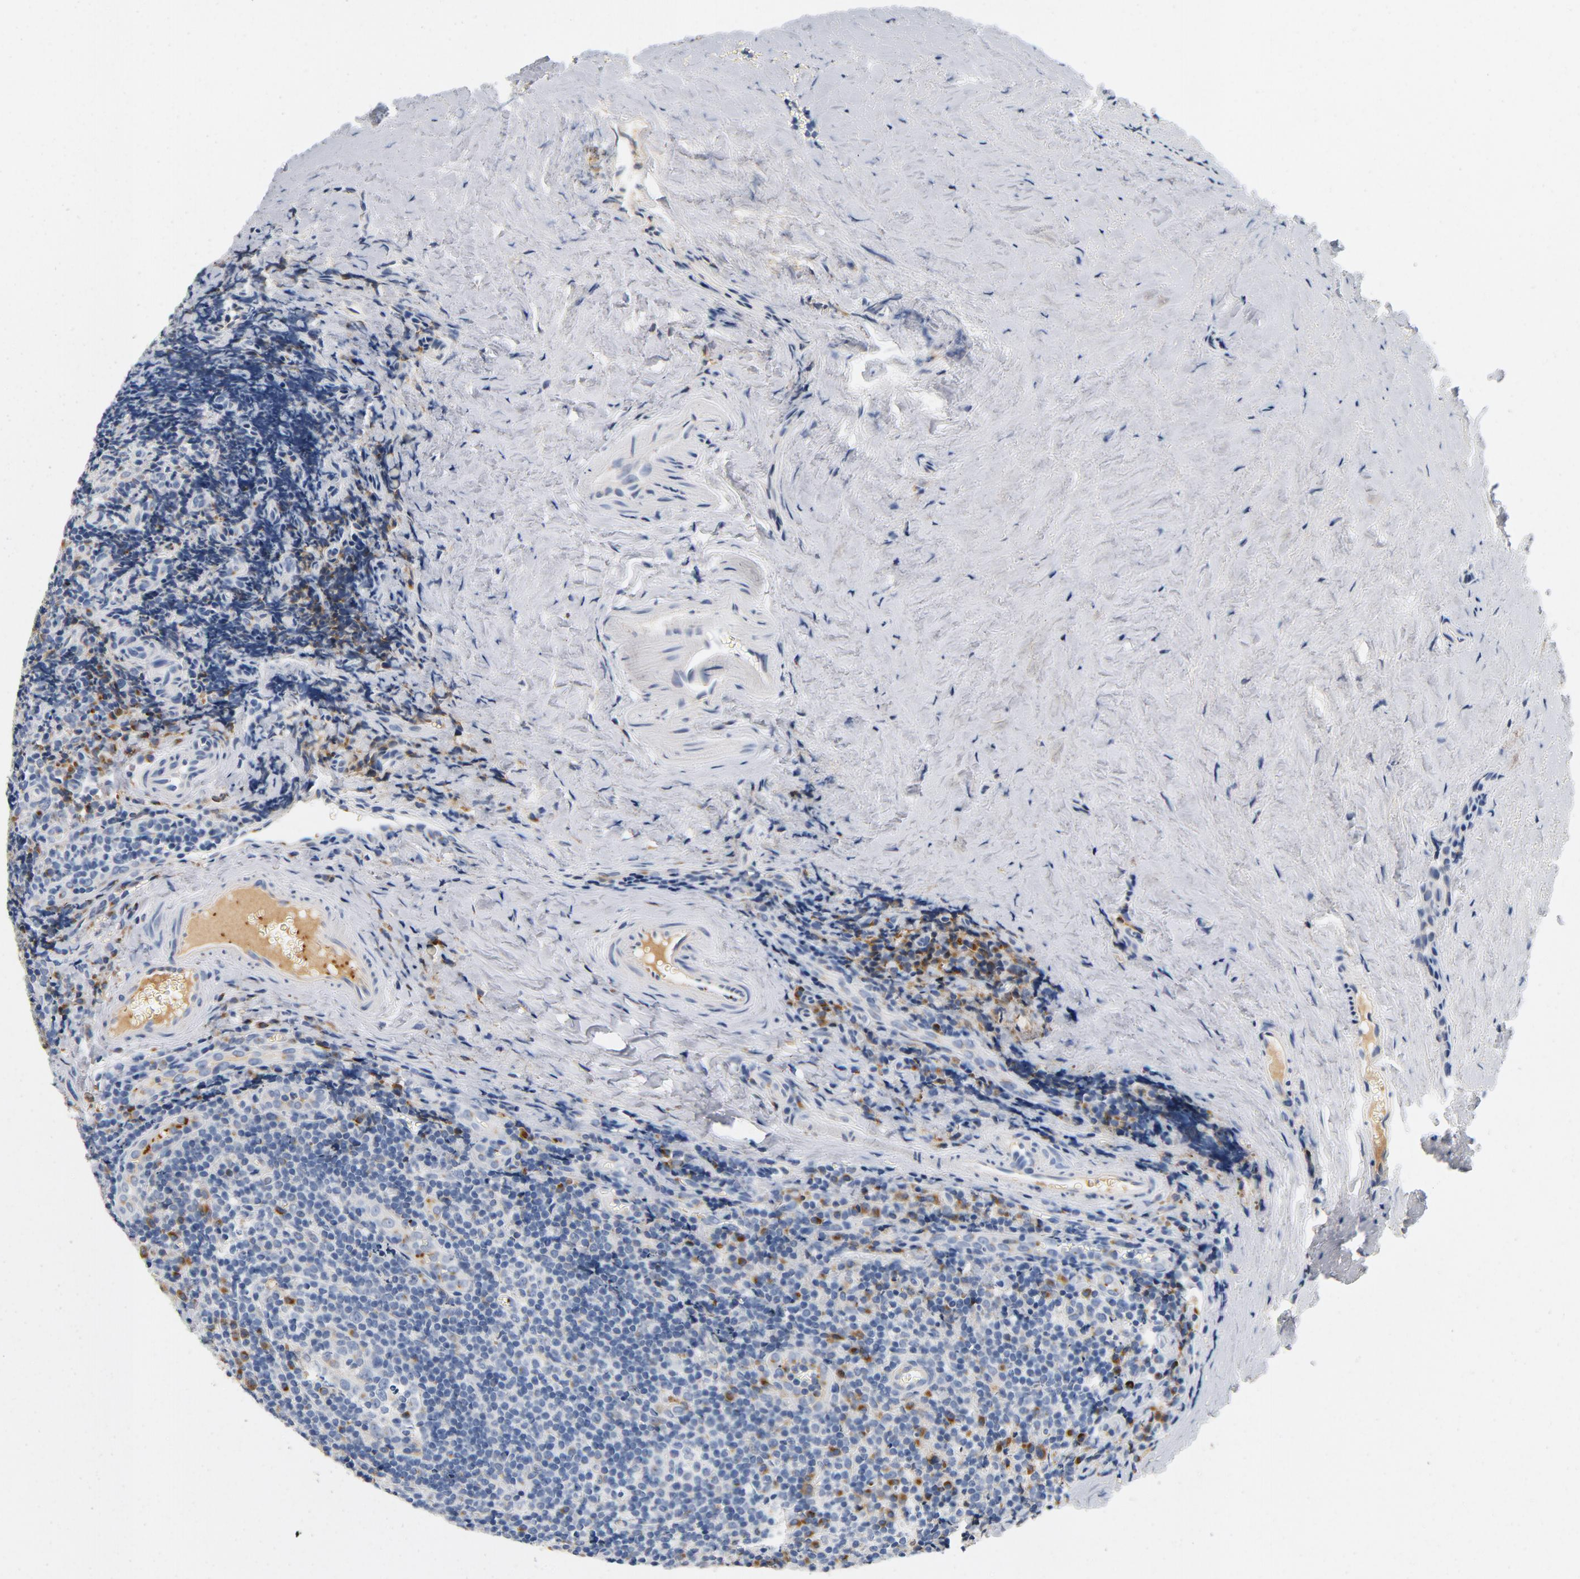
{"staining": {"intensity": "moderate", "quantity": "<25%", "location": "cytoplasmic/membranous"}, "tissue": "tonsil", "cell_type": "Germinal center cells", "image_type": "normal", "snomed": [{"axis": "morphology", "description": "Normal tissue, NOS"}, {"axis": "topography", "description": "Tonsil"}], "caption": "Germinal center cells demonstrate low levels of moderate cytoplasmic/membranous positivity in approximately <25% of cells in unremarkable tonsil.", "gene": "LMAN2", "patient": {"sex": "male", "age": 20}}